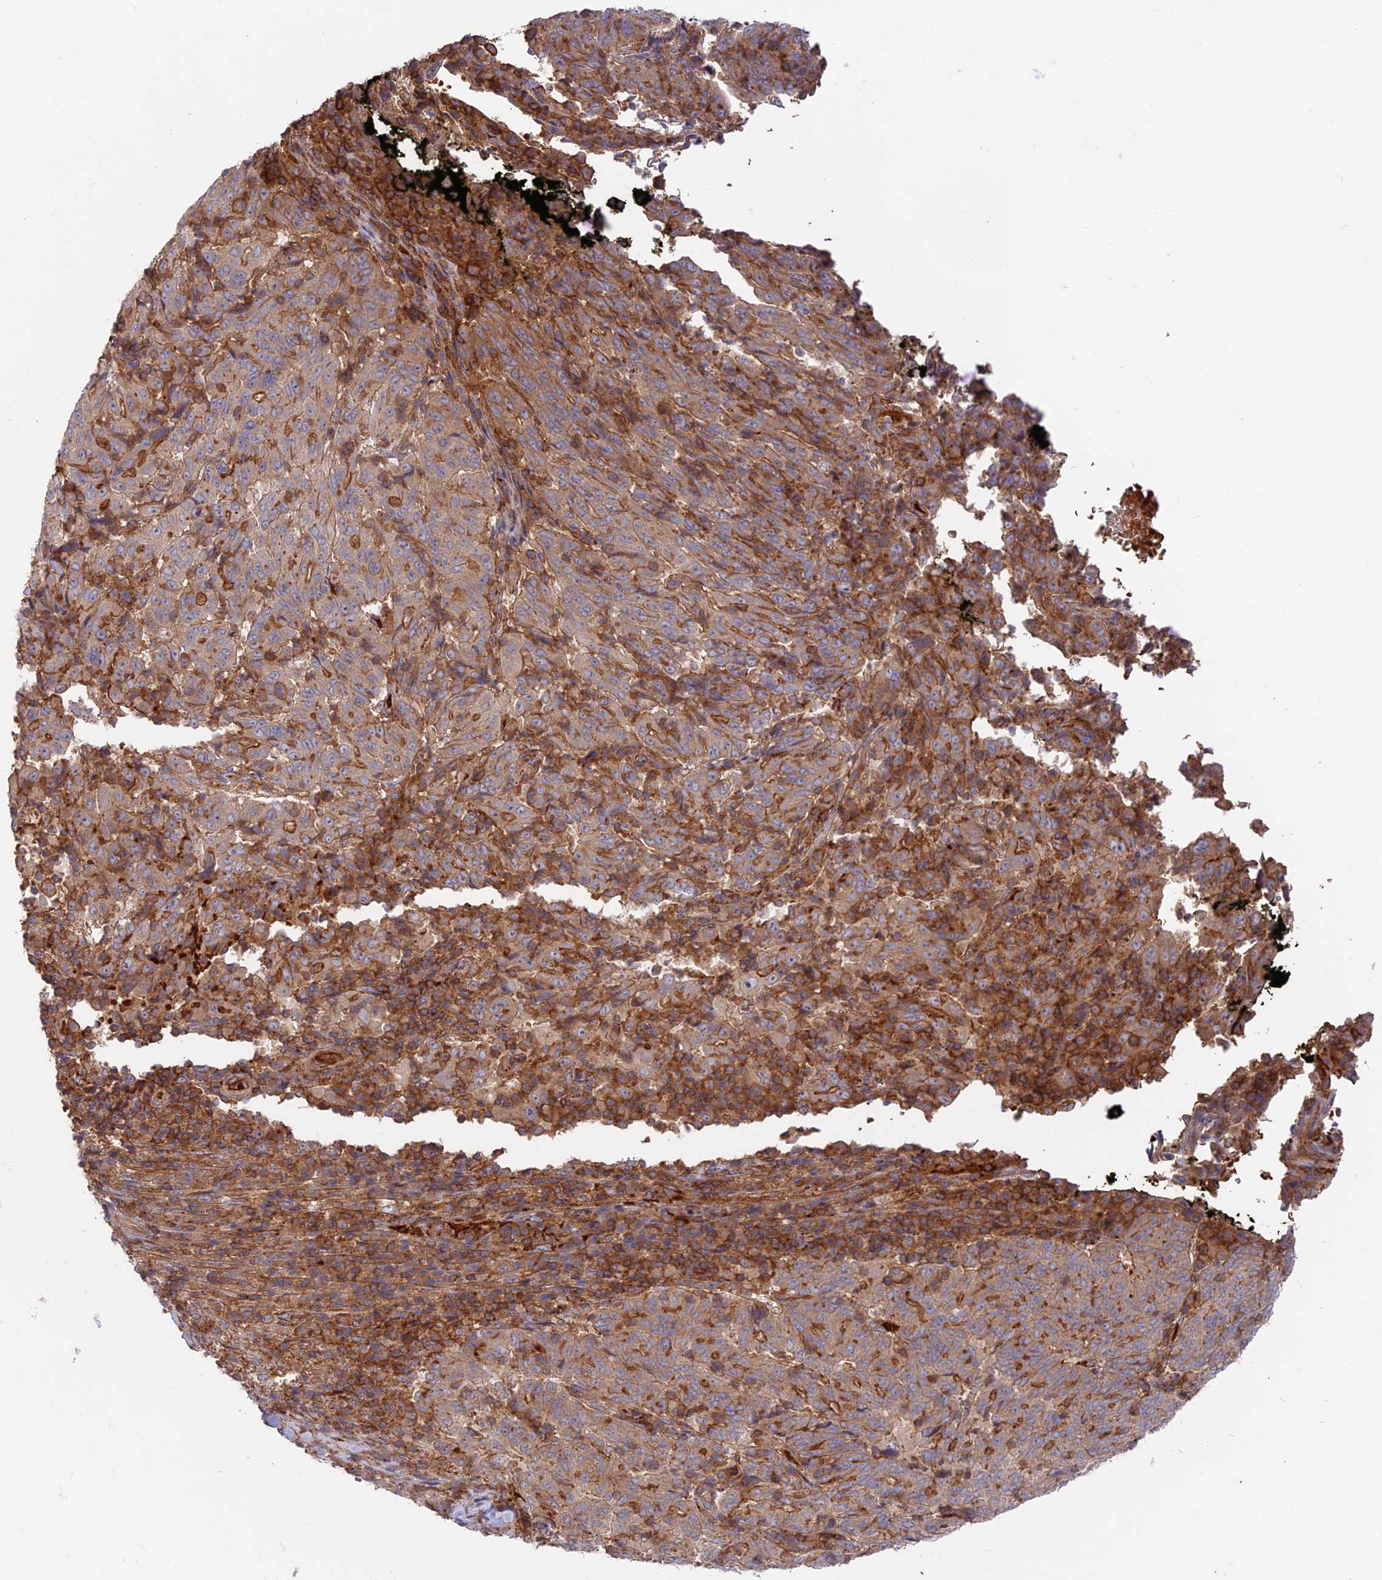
{"staining": {"intensity": "moderate", "quantity": "<25%", "location": "cytoplasmic/membranous"}, "tissue": "pancreatic cancer", "cell_type": "Tumor cells", "image_type": "cancer", "snomed": [{"axis": "morphology", "description": "Adenocarcinoma, NOS"}, {"axis": "topography", "description": "Pancreas"}], "caption": "DAB immunohistochemical staining of human pancreatic adenocarcinoma demonstrates moderate cytoplasmic/membranous protein positivity in approximately <25% of tumor cells. The staining was performed using DAB, with brown indicating positive protein expression. Nuclei are stained blue with hematoxylin.", "gene": "CPNE7", "patient": {"sex": "male", "age": 63}}